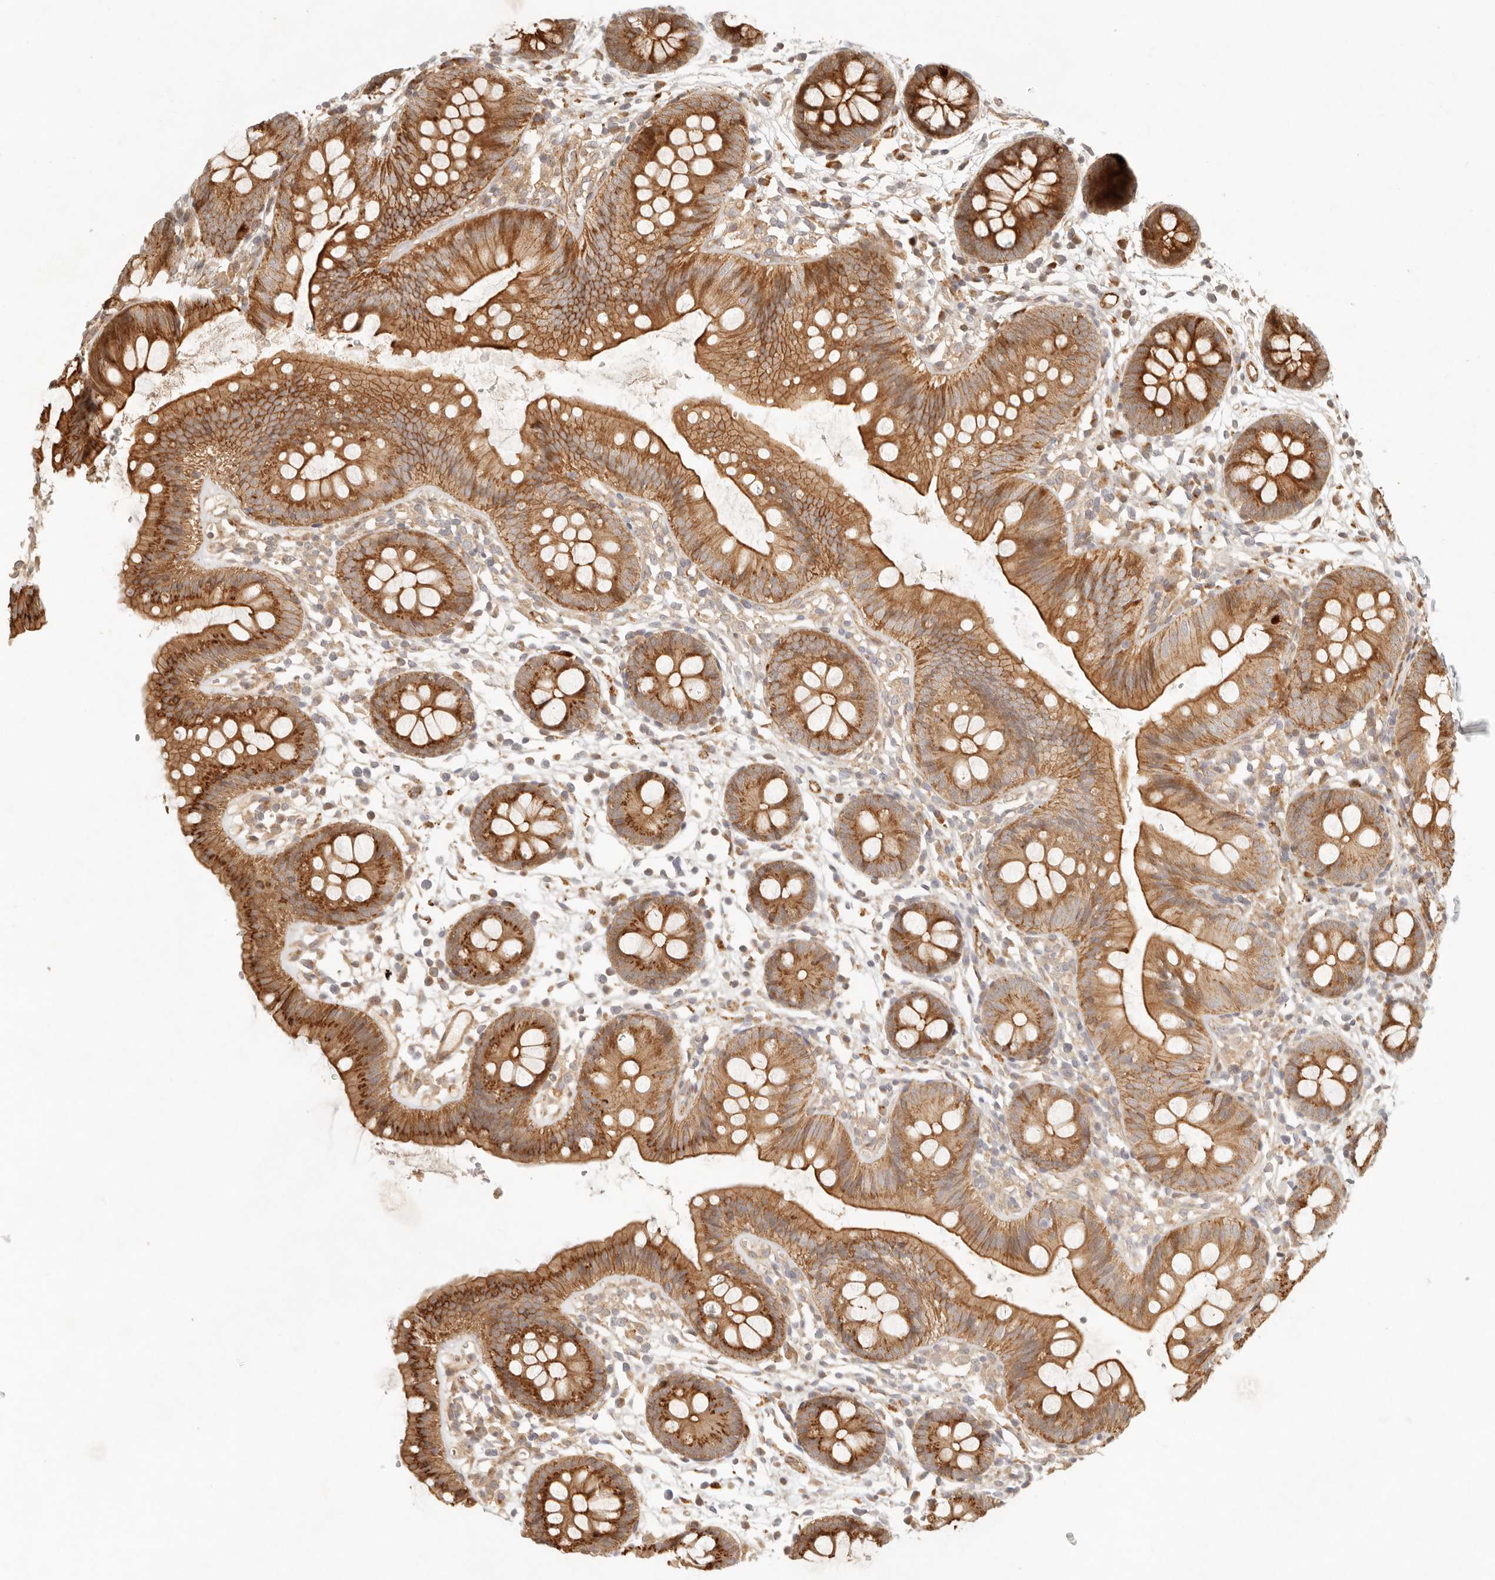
{"staining": {"intensity": "moderate", "quantity": ">75%", "location": "cytoplasmic/membranous"}, "tissue": "colon", "cell_type": "Glandular cells", "image_type": "normal", "snomed": [{"axis": "morphology", "description": "Normal tissue, NOS"}, {"axis": "topography", "description": "Colon"}], "caption": "IHC photomicrograph of normal colon: colon stained using immunohistochemistry (IHC) shows medium levels of moderate protein expression localized specifically in the cytoplasmic/membranous of glandular cells, appearing as a cytoplasmic/membranous brown color.", "gene": "KLHL38", "patient": {"sex": "male", "age": 56}}